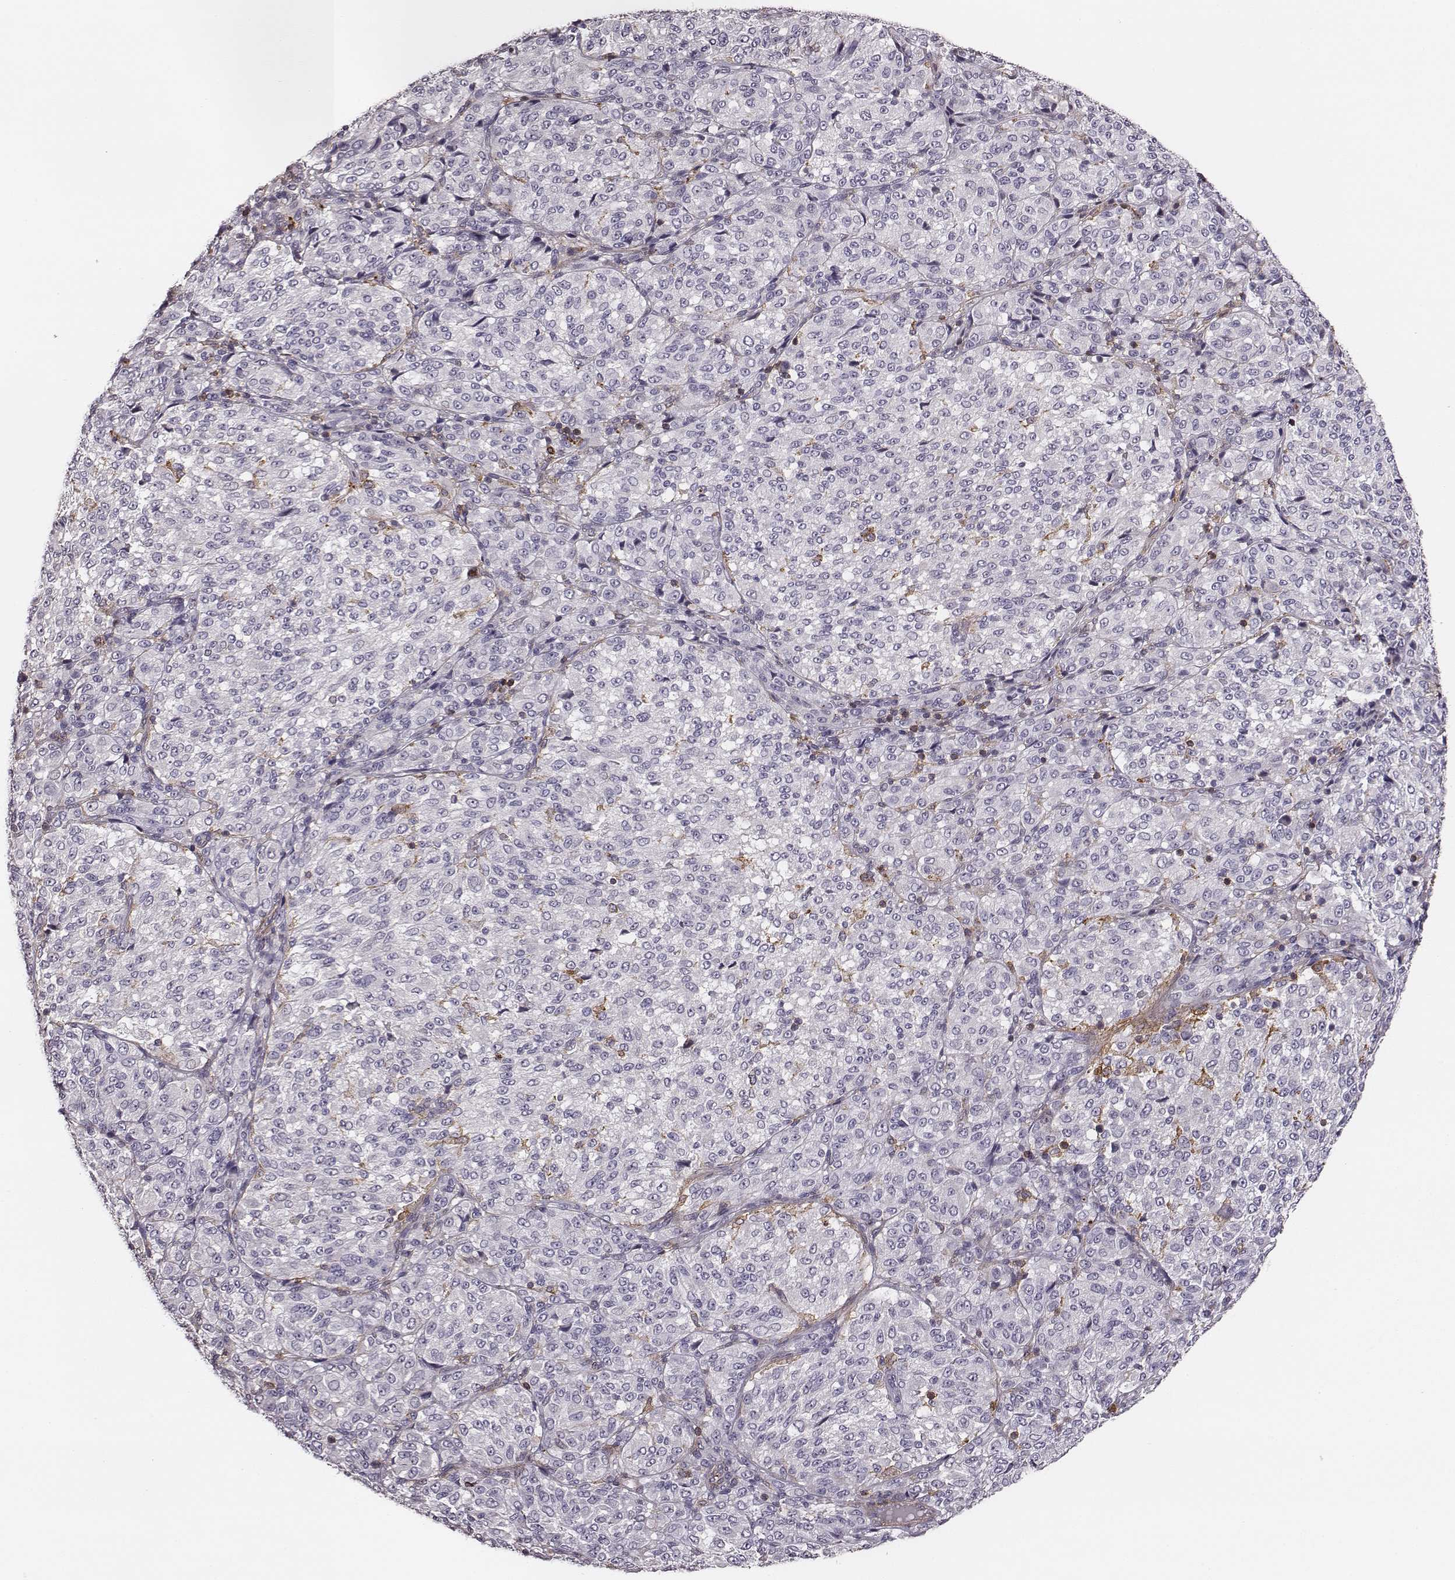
{"staining": {"intensity": "negative", "quantity": "none", "location": "none"}, "tissue": "melanoma", "cell_type": "Tumor cells", "image_type": "cancer", "snomed": [{"axis": "morphology", "description": "Malignant melanoma, Metastatic site"}, {"axis": "topography", "description": "Brain"}], "caption": "Immunohistochemistry (IHC) image of human melanoma stained for a protein (brown), which reveals no positivity in tumor cells.", "gene": "ZYX", "patient": {"sex": "female", "age": 56}}